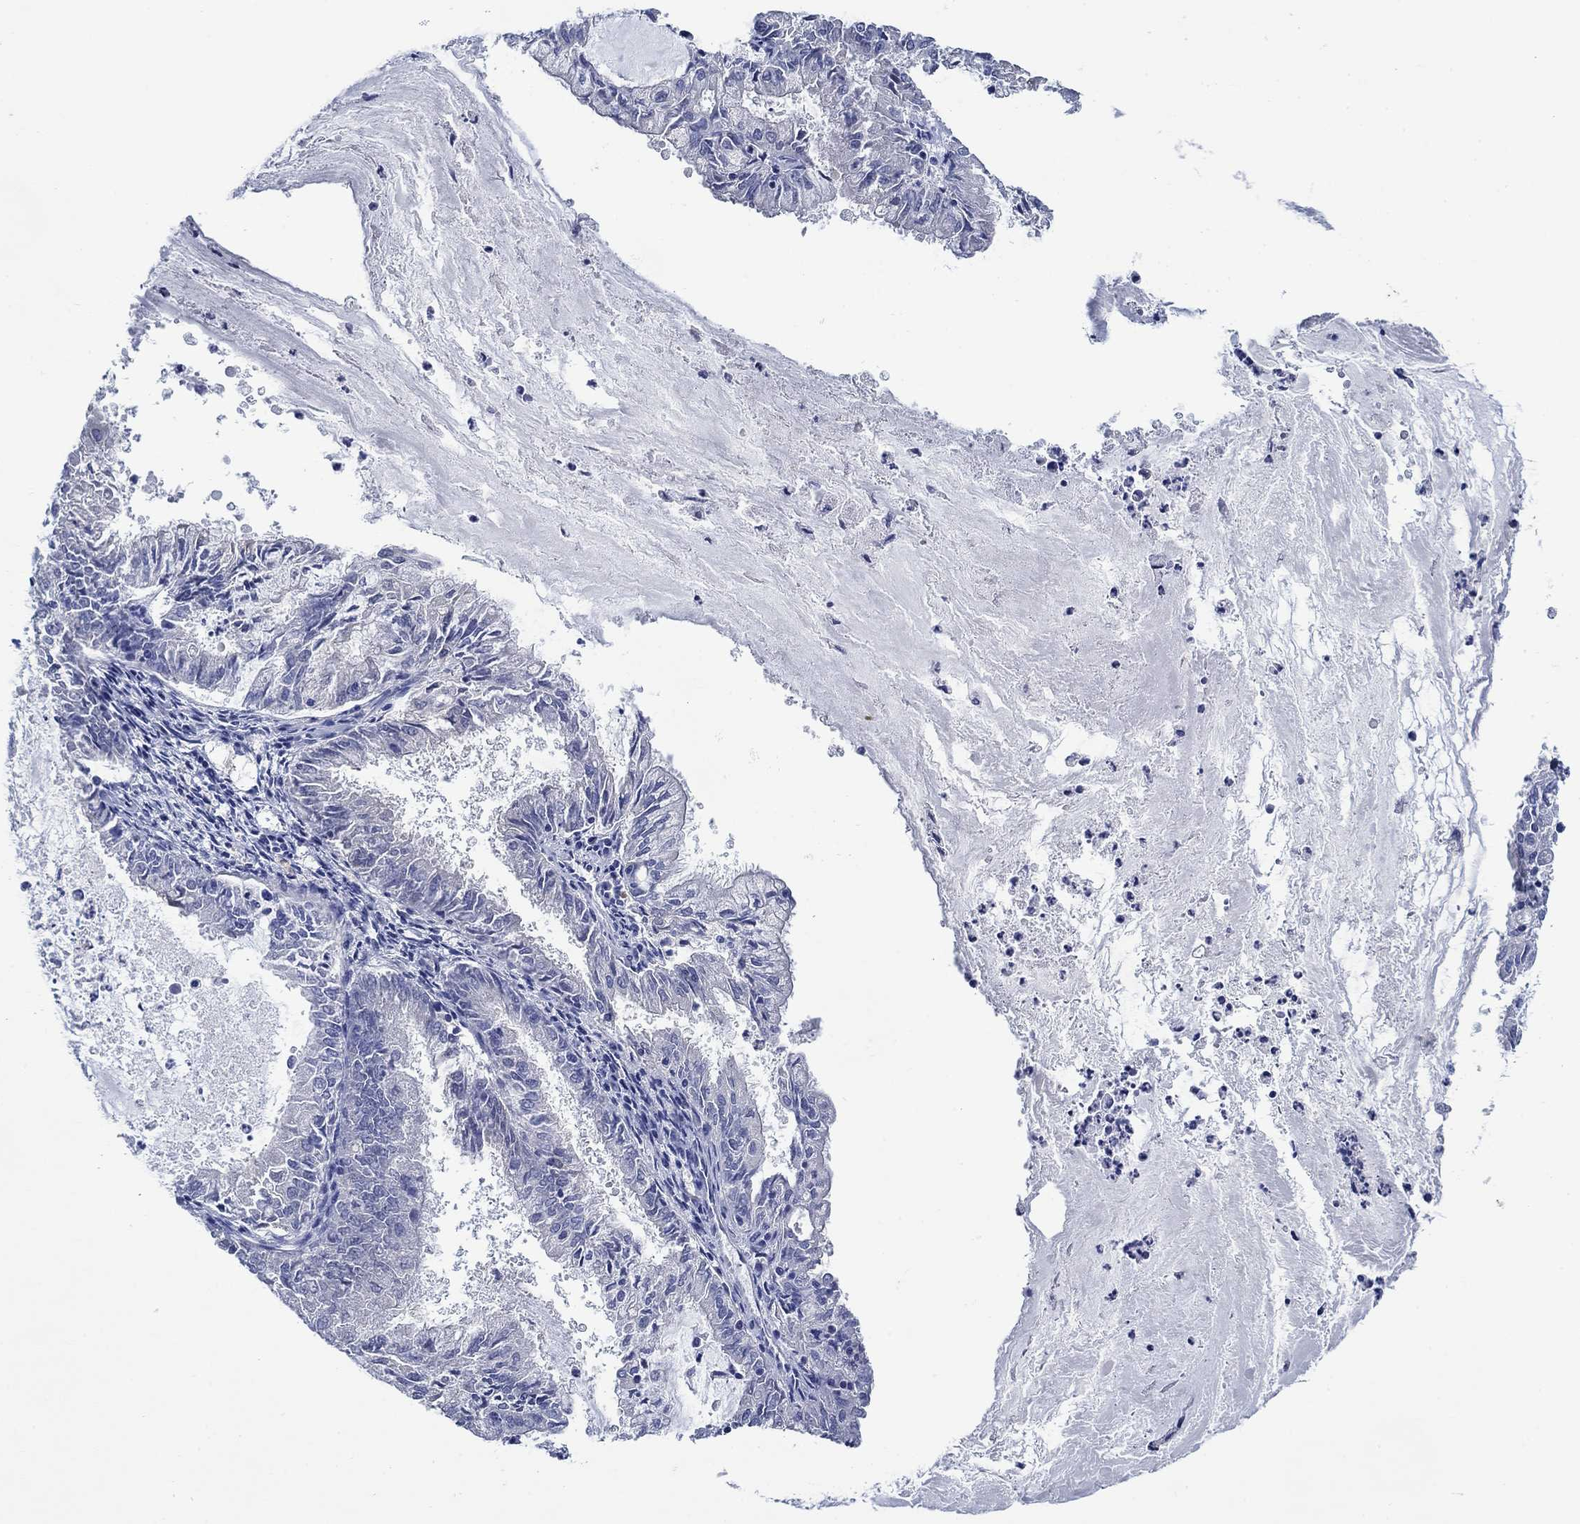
{"staining": {"intensity": "negative", "quantity": "none", "location": "none"}, "tissue": "endometrial cancer", "cell_type": "Tumor cells", "image_type": "cancer", "snomed": [{"axis": "morphology", "description": "Adenocarcinoma, NOS"}, {"axis": "topography", "description": "Endometrium"}], "caption": "A micrograph of human endometrial cancer (adenocarcinoma) is negative for staining in tumor cells.", "gene": "TRIM16", "patient": {"sex": "female", "age": 57}}